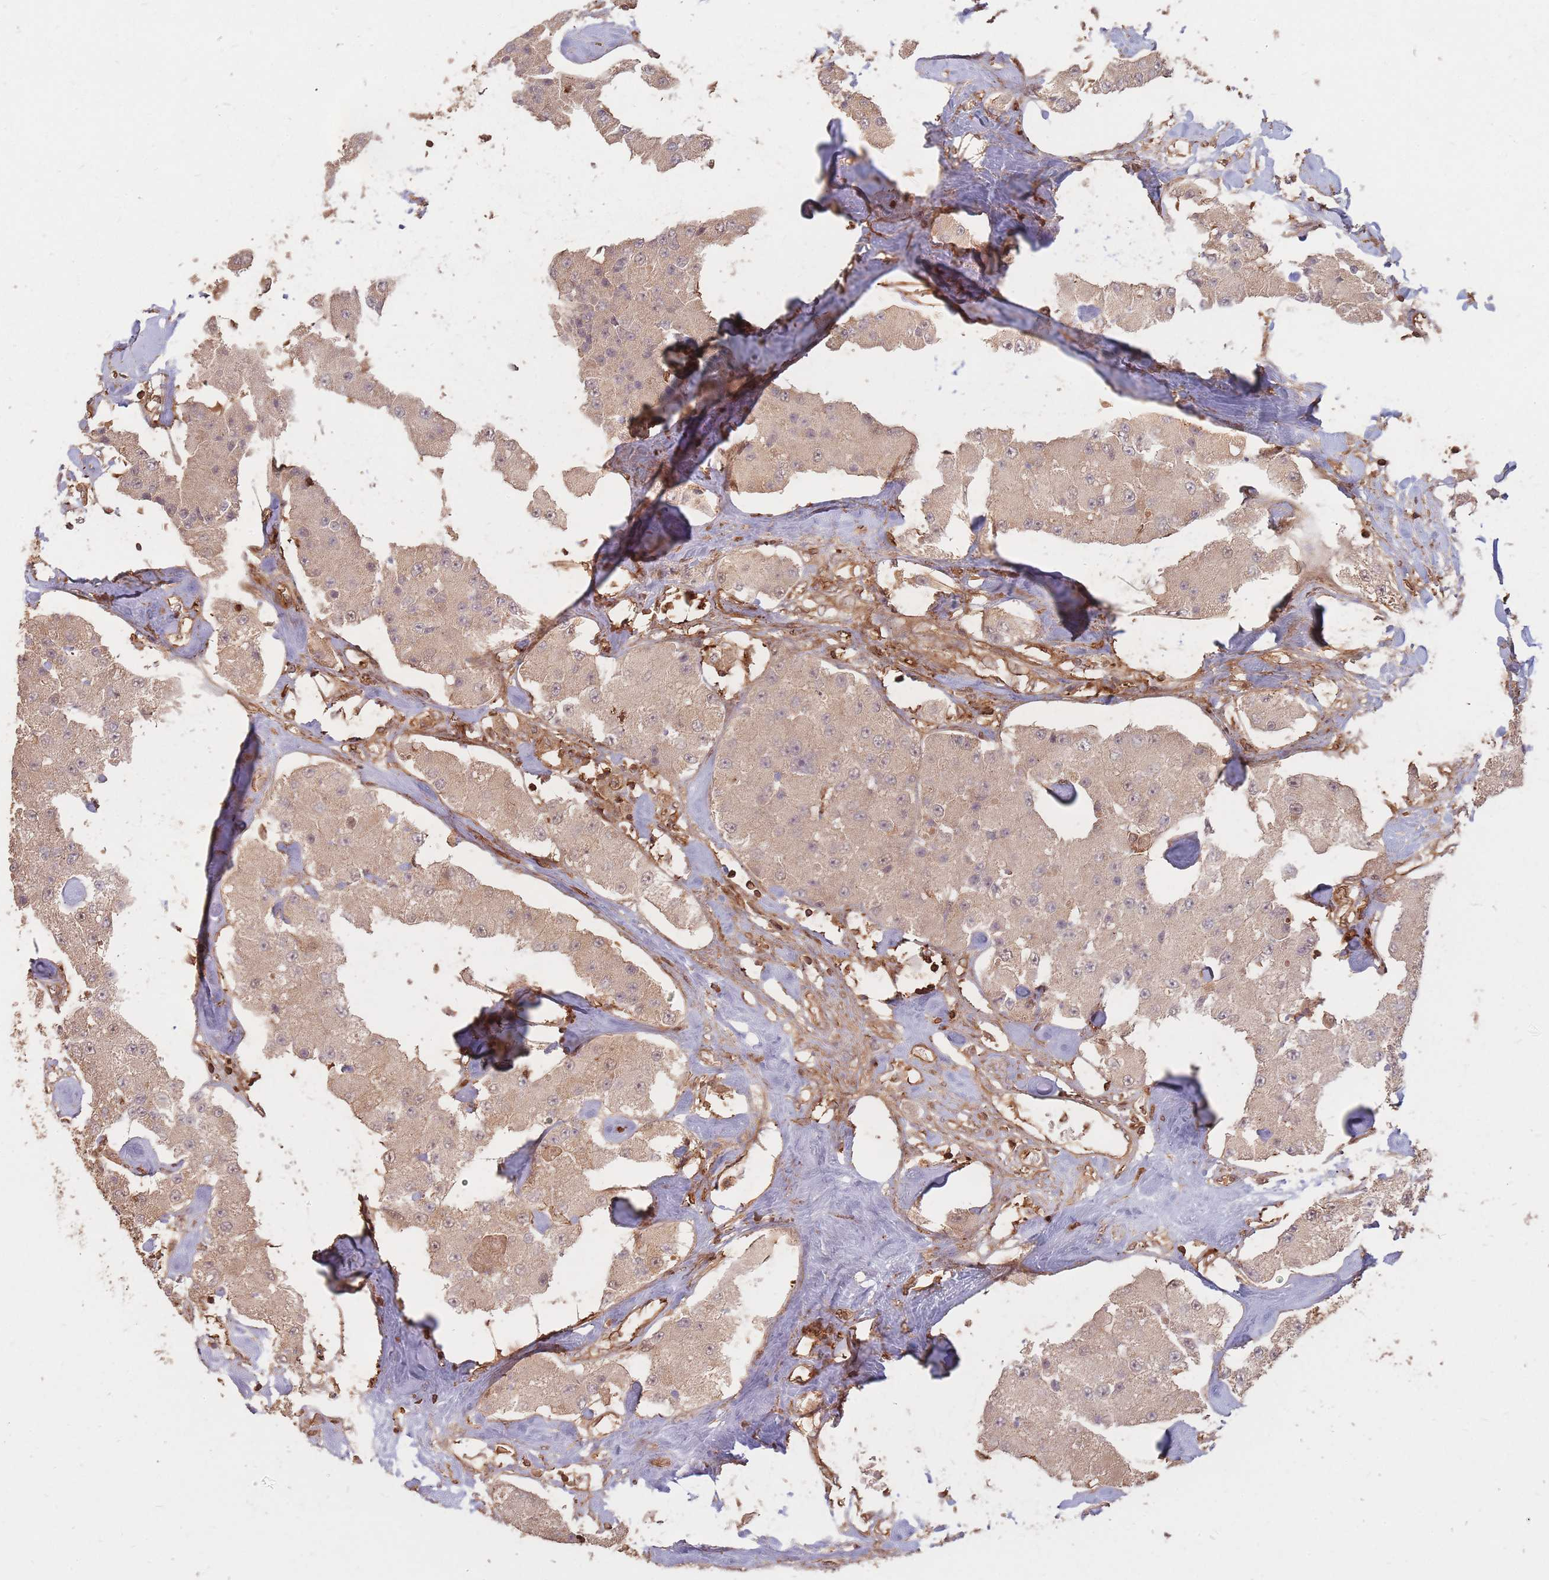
{"staining": {"intensity": "moderate", "quantity": ">75%", "location": "cytoplasmic/membranous"}, "tissue": "carcinoid", "cell_type": "Tumor cells", "image_type": "cancer", "snomed": [{"axis": "morphology", "description": "Carcinoid, malignant, NOS"}, {"axis": "topography", "description": "Pancreas"}], "caption": "Brown immunohistochemical staining in carcinoid displays moderate cytoplasmic/membranous positivity in approximately >75% of tumor cells.", "gene": "PLS3", "patient": {"sex": "male", "age": 41}}